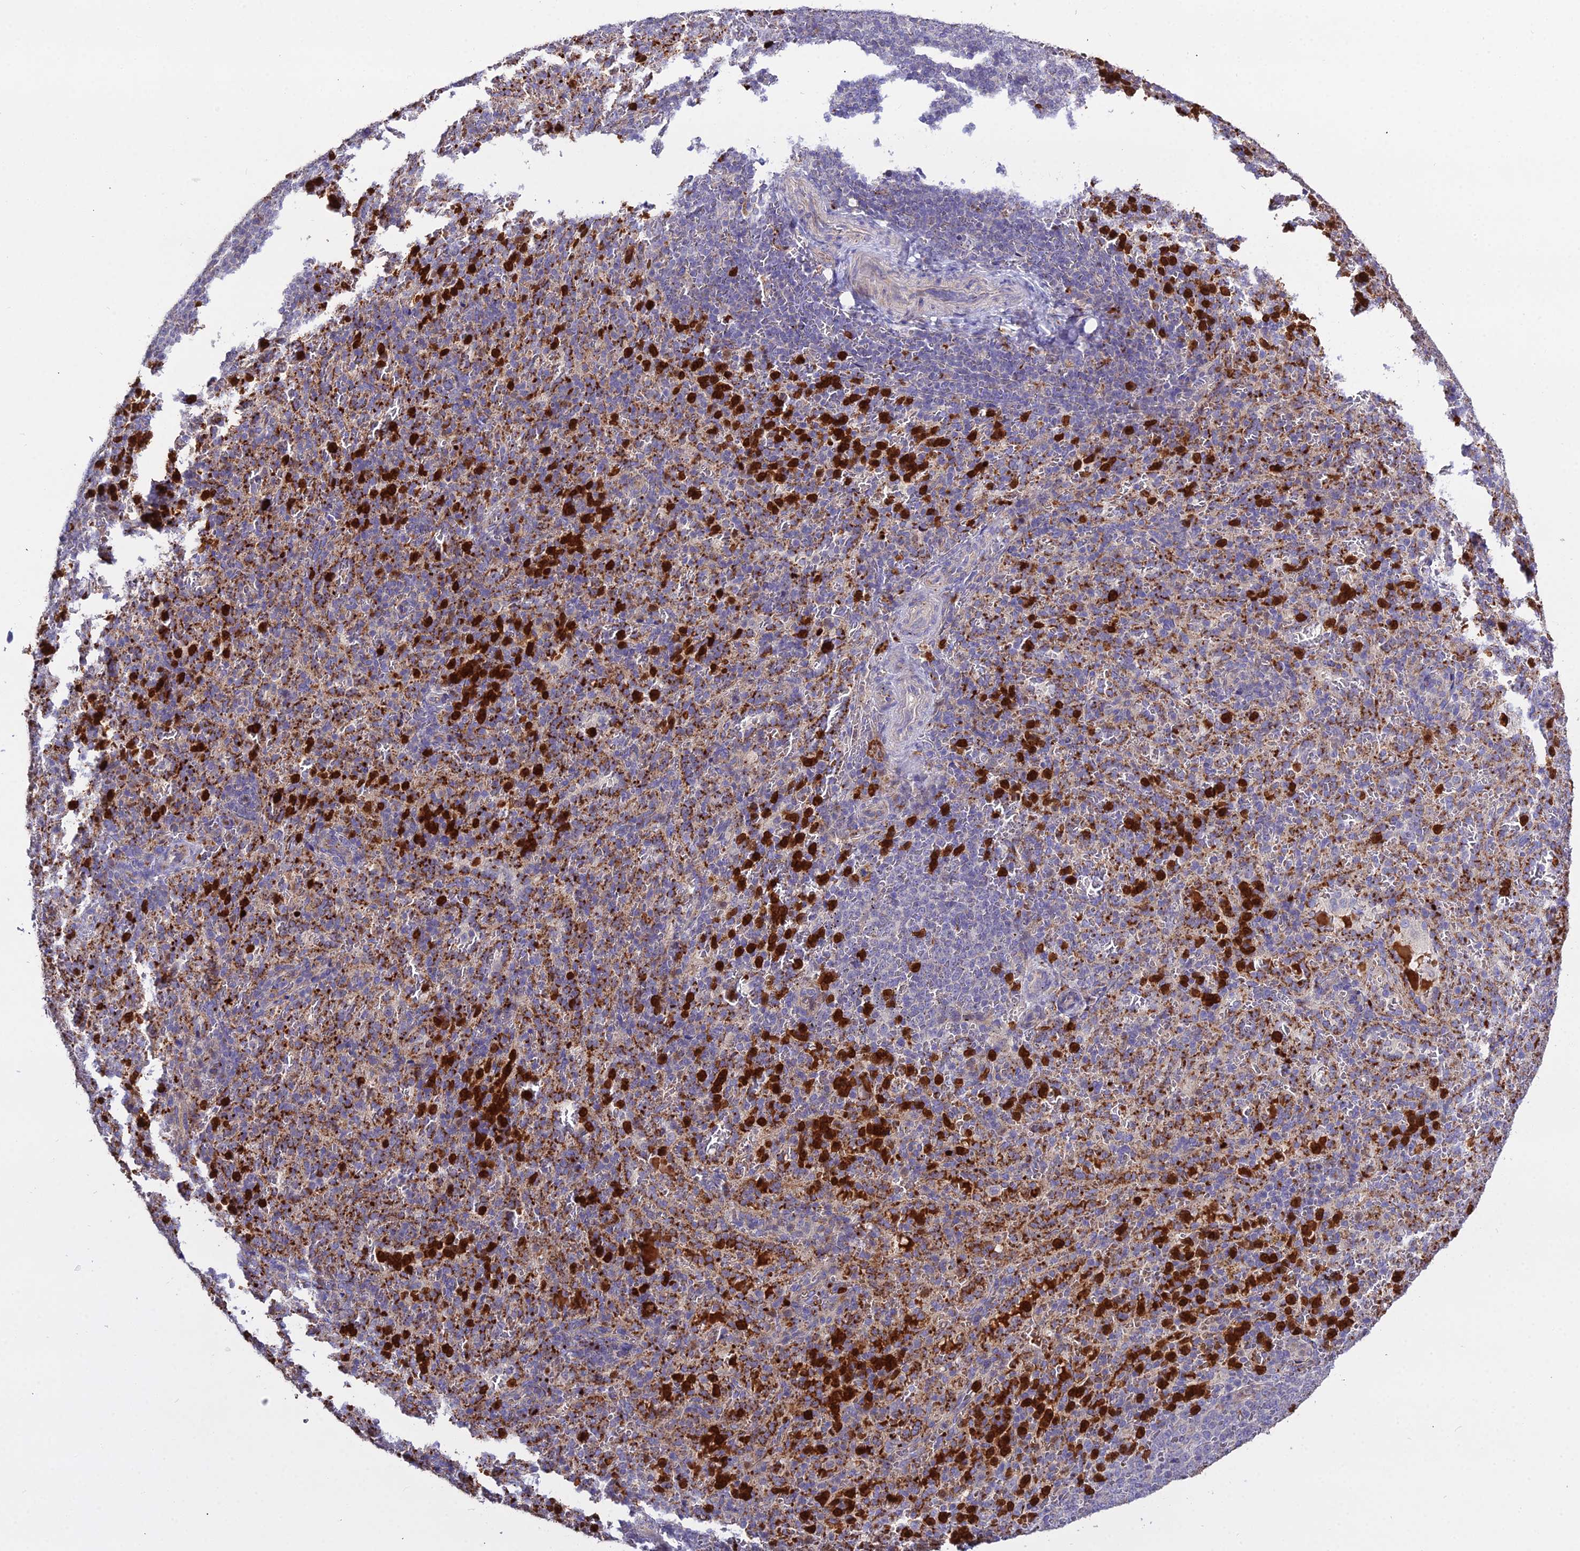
{"staining": {"intensity": "strong", "quantity": "<25%", "location": "cytoplasmic/membranous"}, "tissue": "spleen", "cell_type": "Cells in red pulp", "image_type": "normal", "snomed": [{"axis": "morphology", "description": "Normal tissue, NOS"}, {"axis": "topography", "description": "Spleen"}], "caption": "This histopathology image reveals IHC staining of unremarkable spleen, with medium strong cytoplasmic/membranous positivity in approximately <25% of cells in red pulp.", "gene": "EID2", "patient": {"sex": "female", "age": 21}}